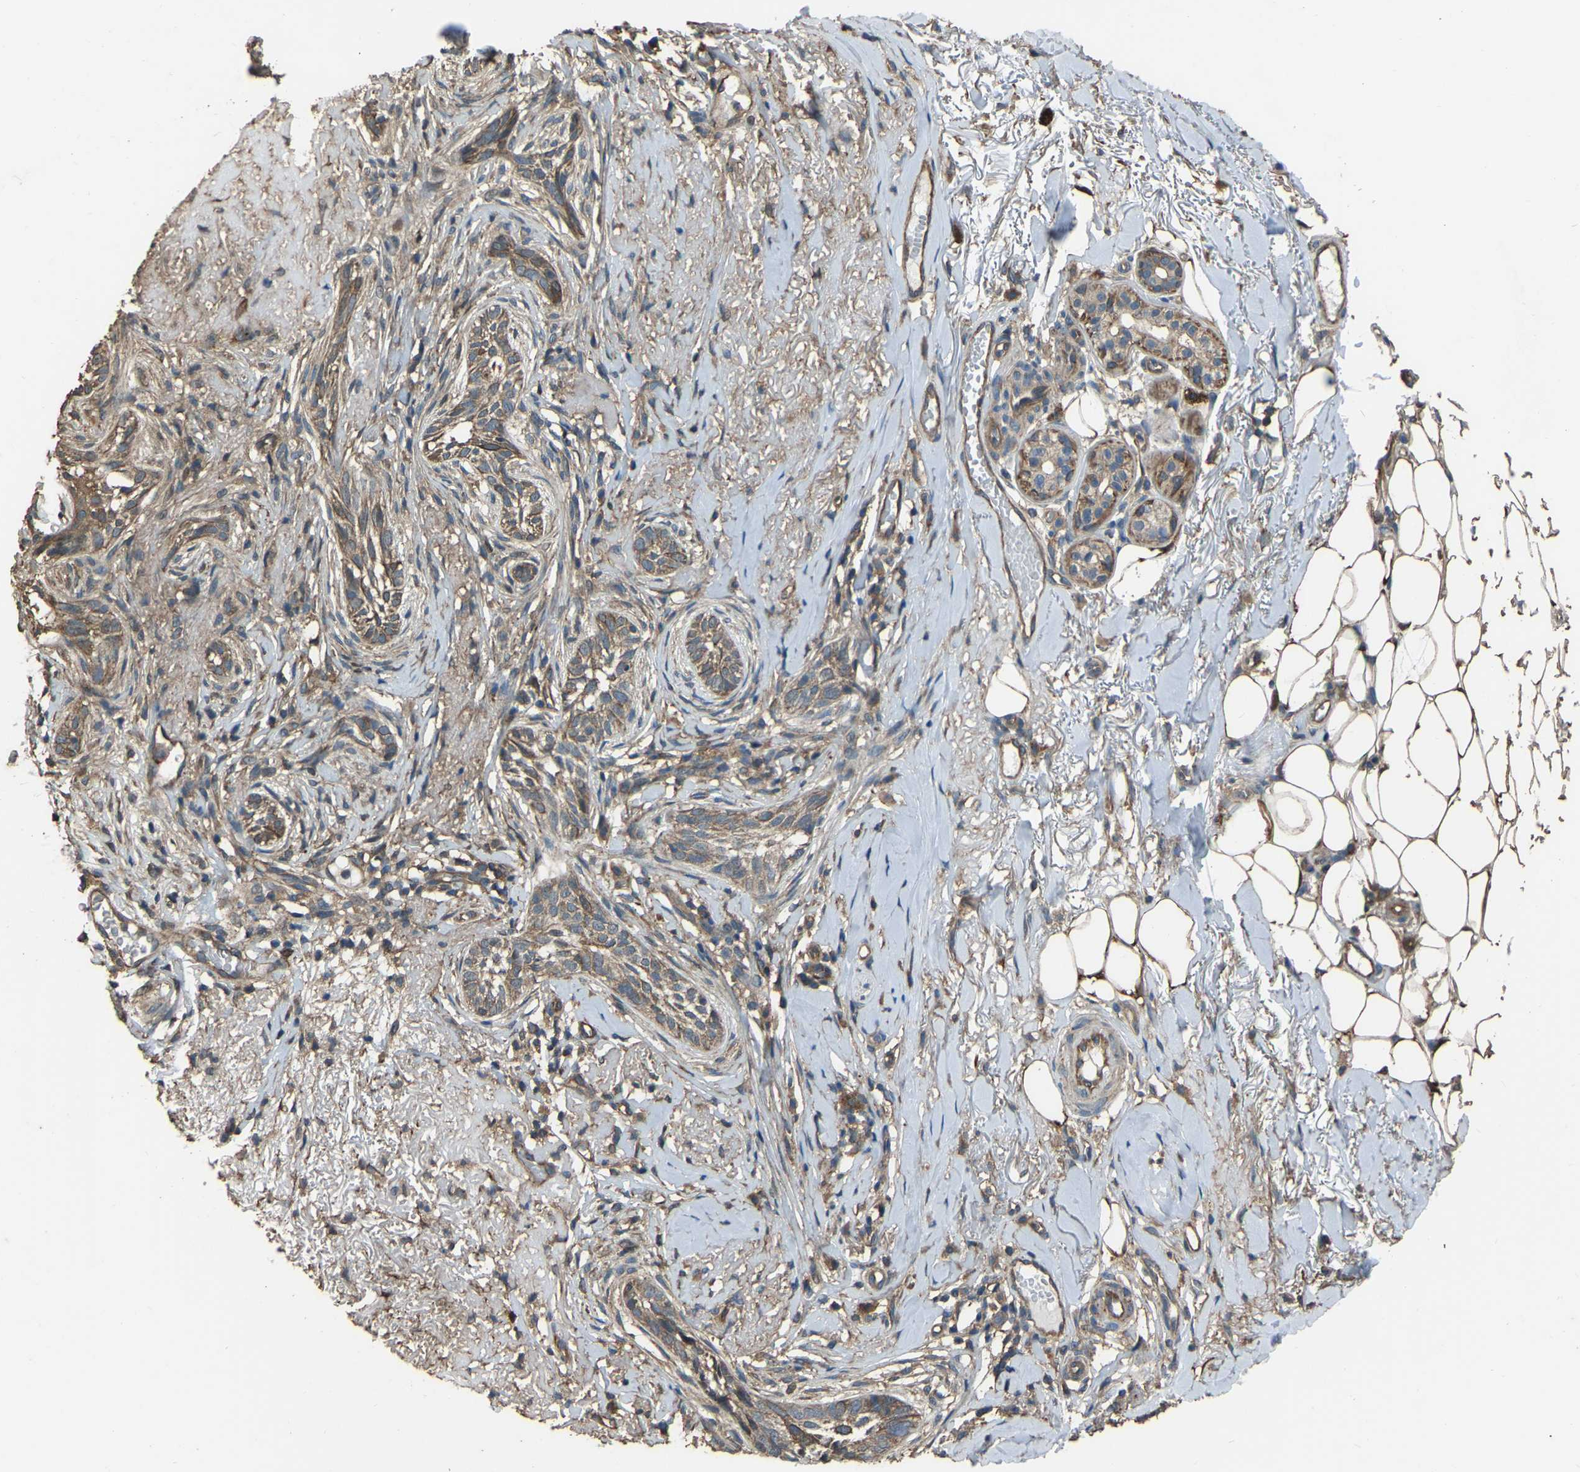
{"staining": {"intensity": "moderate", "quantity": ">75%", "location": "cytoplasmic/membranous"}, "tissue": "skin cancer", "cell_type": "Tumor cells", "image_type": "cancer", "snomed": [{"axis": "morphology", "description": "Basal cell carcinoma"}, {"axis": "topography", "description": "Skin"}], "caption": "The immunohistochemical stain highlights moderate cytoplasmic/membranous positivity in tumor cells of skin basal cell carcinoma tissue. (Brightfield microscopy of DAB IHC at high magnification).", "gene": "SLC4A2", "patient": {"sex": "female", "age": 88}}